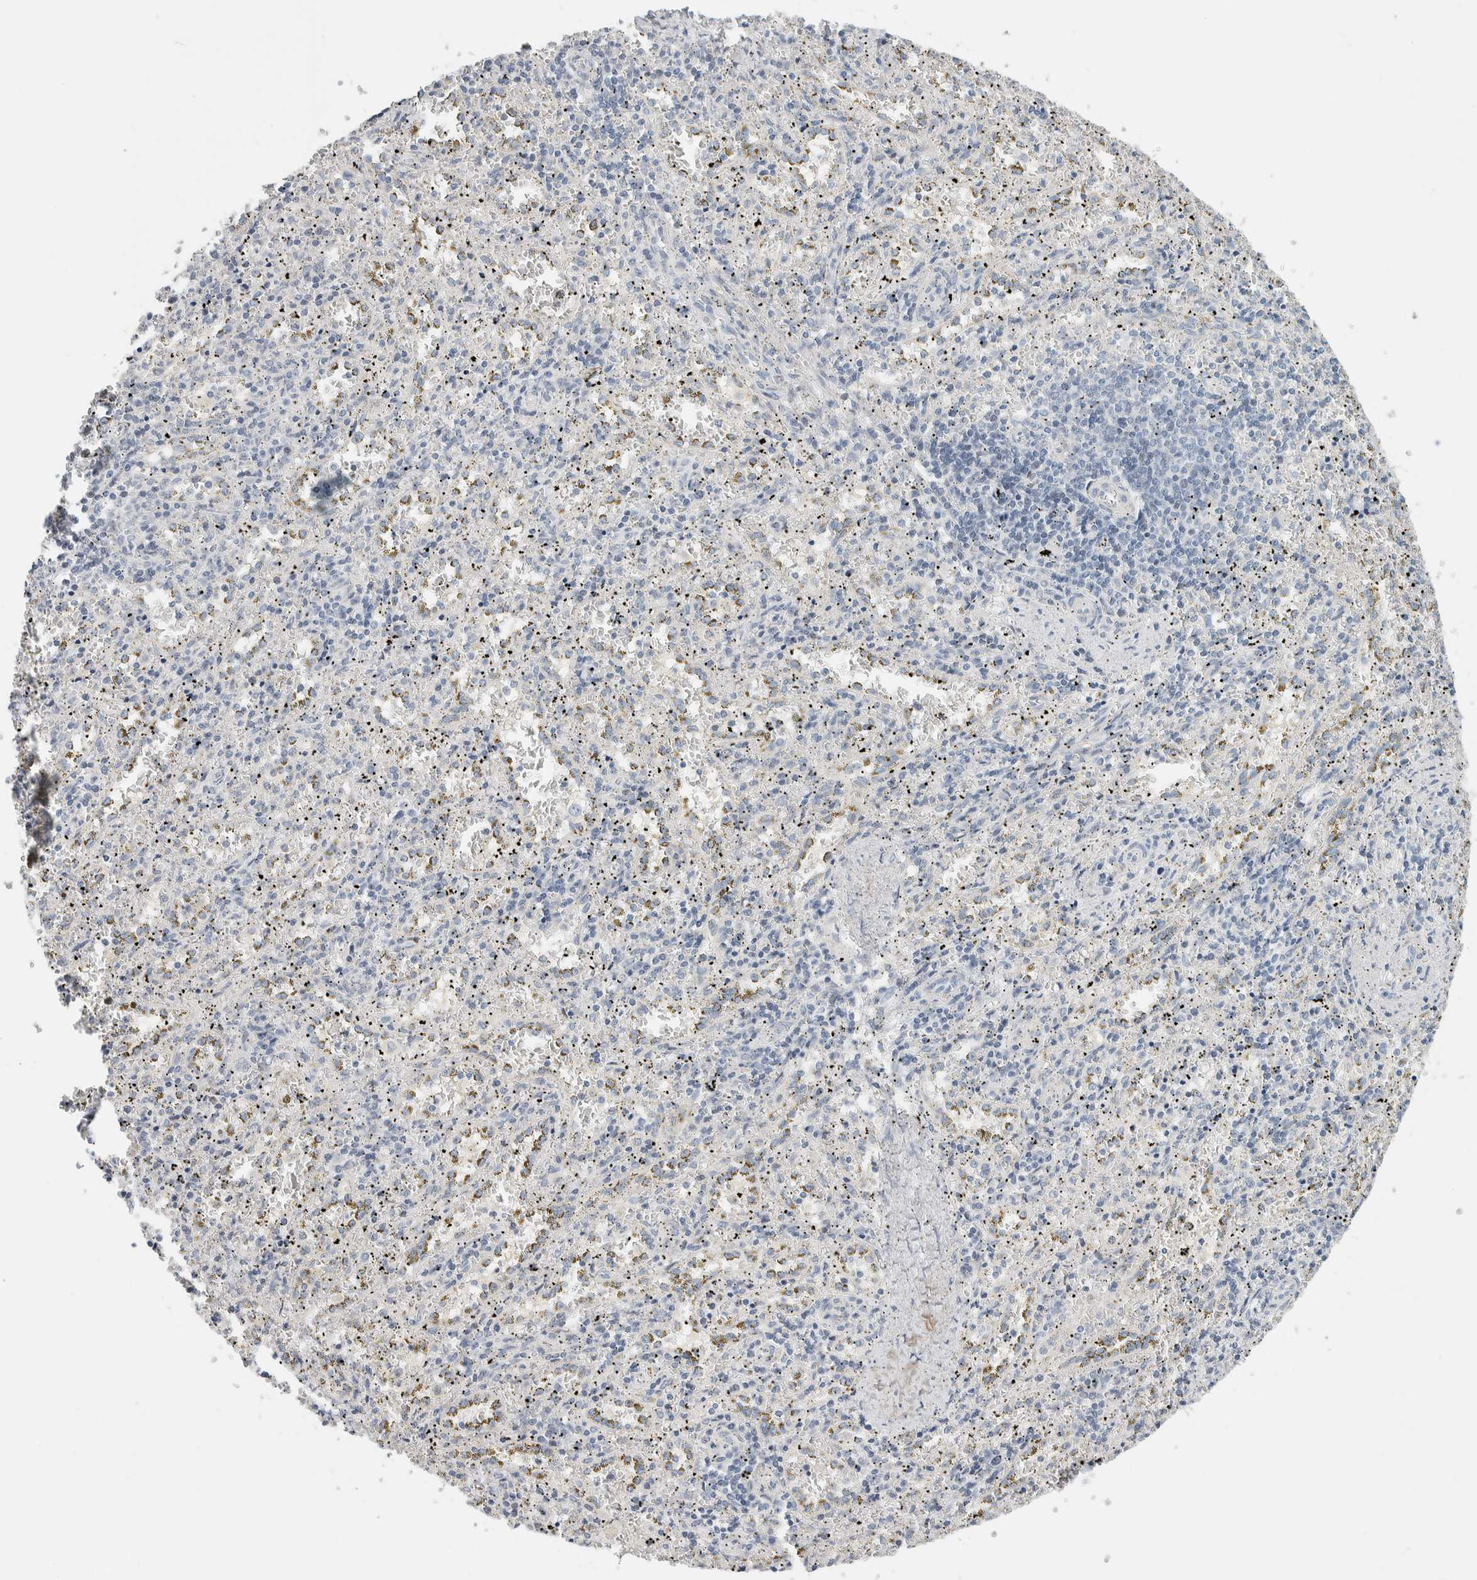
{"staining": {"intensity": "negative", "quantity": "none", "location": "none"}, "tissue": "spleen", "cell_type": "Cells in red pulp", "image_type": "normal", "snomed": [{"axis": "morphology", "description": "Normal tissue, NOS"}, {"axis": "topography", "description": "Spleen"}], "caption": "Immunohistochemical staining of normal human spleen reveals no significant positivity in cells in red pulp. (DAB (3,3'-diaminobenzidine) immunohistochemistry, high magnification).", "gene": "SCN2A", "patient": {"sex": "male", "age": 11}}